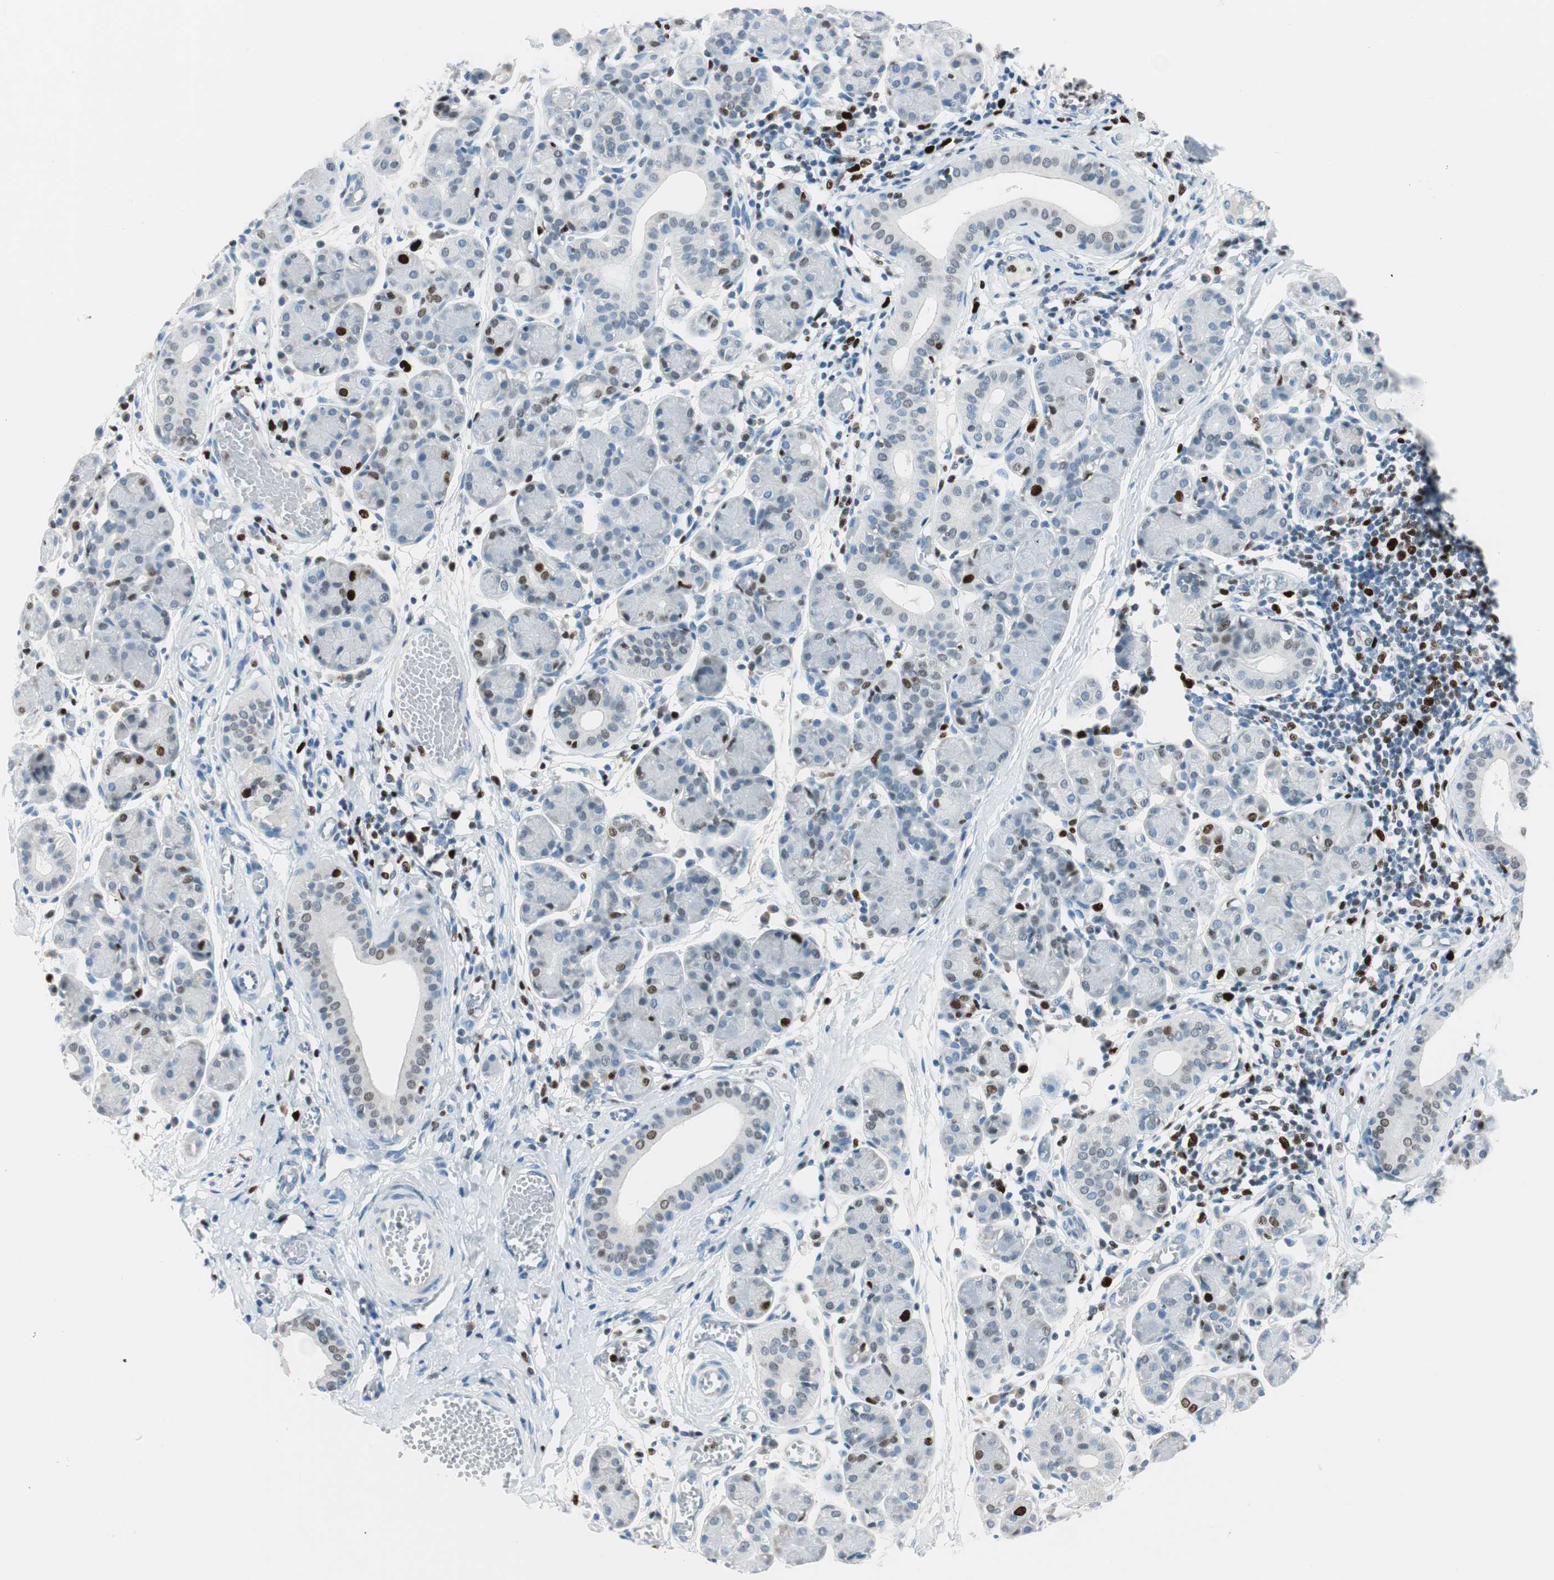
{"staining": {"intensity": "moderate", "quantity": "<25%", "location": "nuclear"}, "tissue": "salivary gland", "cell_type": "Glandular cells", "image_type": "normal", "snomed": [{"axis": "morphology", "description": "Normal tissue, NOS"}, {"axis": "morphology", "description": "Inflammation, NOS"}, {"axis": "topography", "description": "Lymph node"}, {"axis": "topography", "description": "Salivary gland"}], "caption": "The photomicrograph reveals immunohistochemical staining of unremarkable salivary gland. There is moderate nuclear staining is appreciated in approximately <25% of glandular cells. The staining was performed using DAB to visualize the protein expression in brown, while the nuclei were stained in blue with hematoxylin (Magnification: 20x).", "gene": "EZH2", "patient": {"sex": "male", "age": 3}}